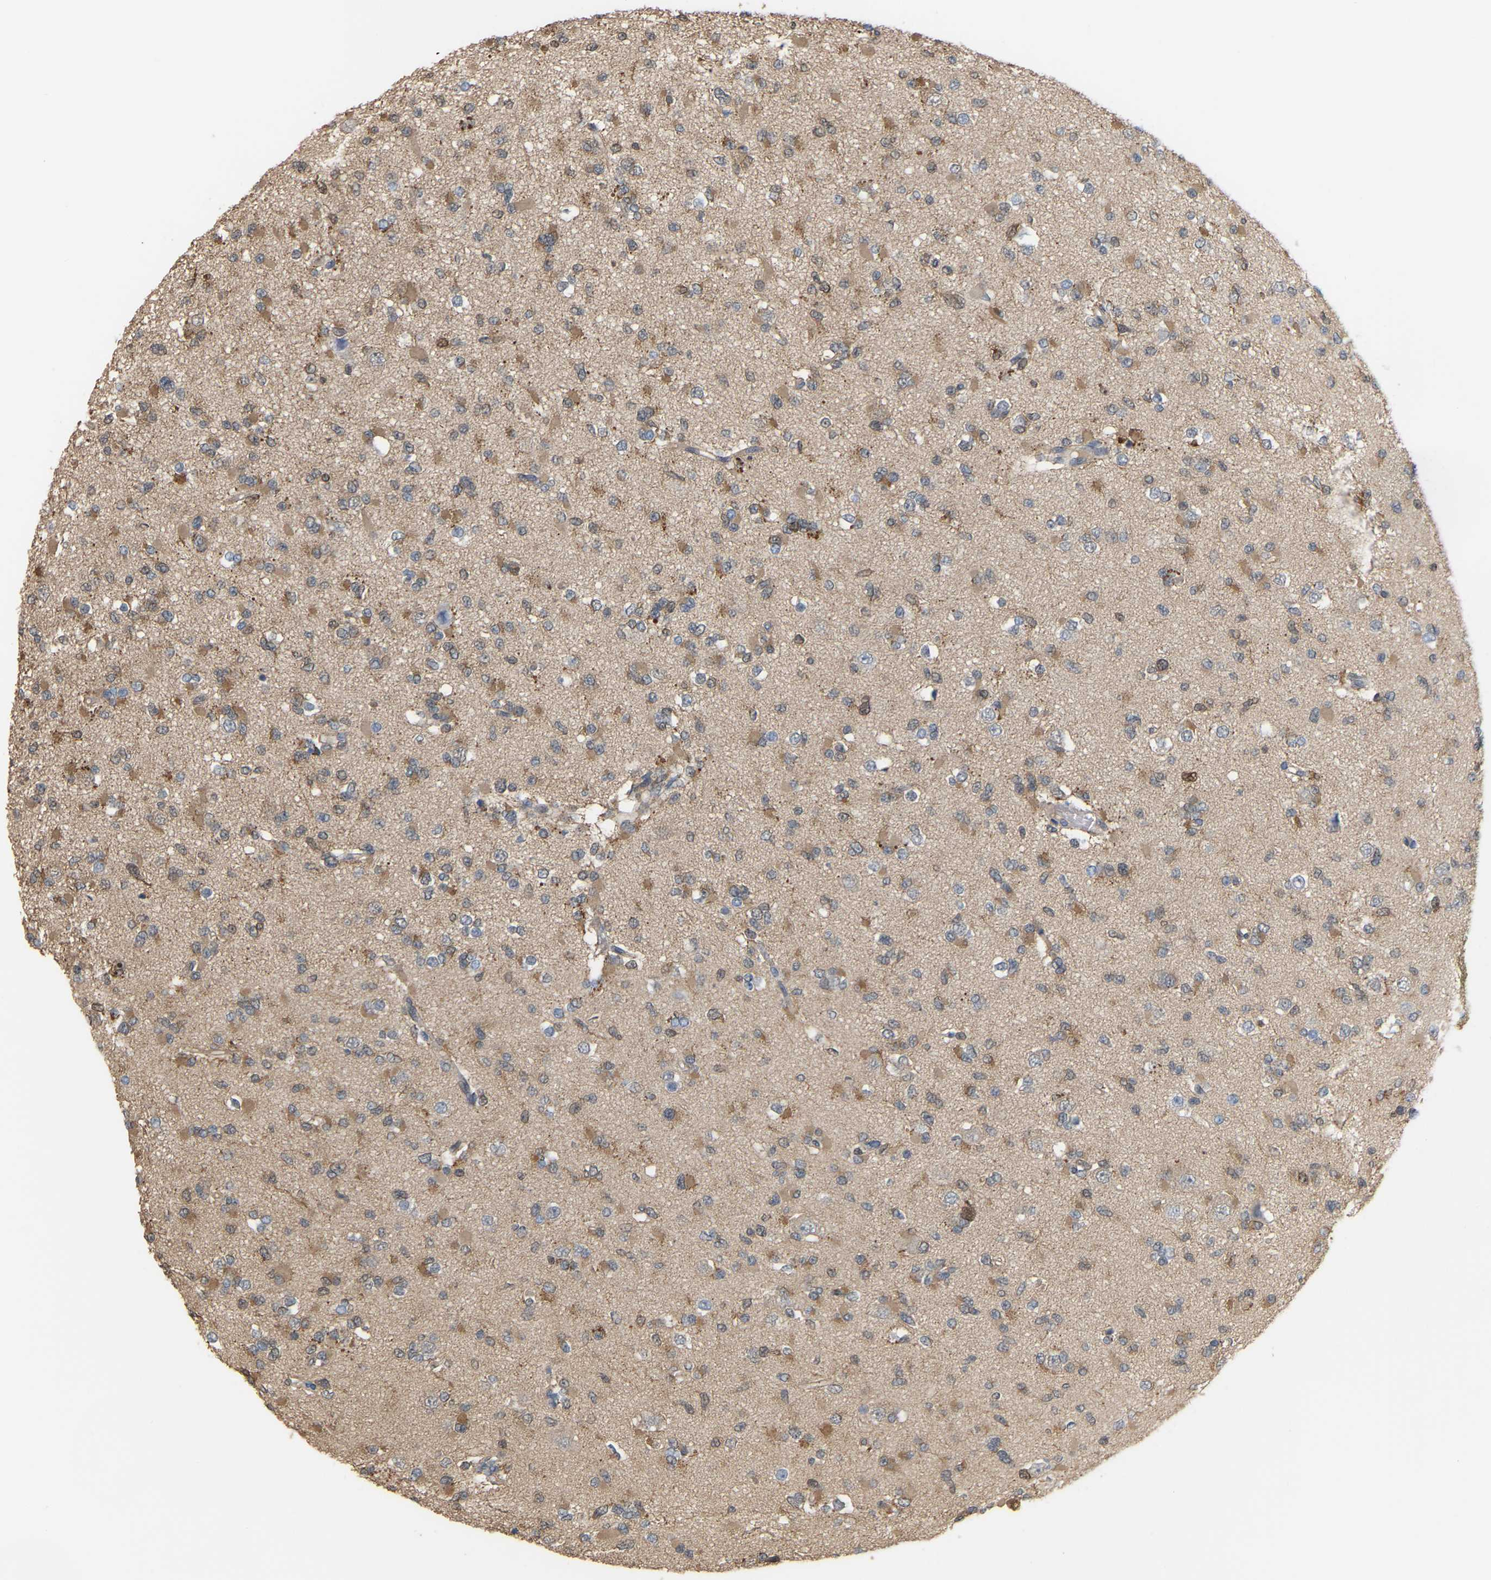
{"staining": {"intensity": "moderate", "quantity": ">75%", "location": "cytoplasmic/membranous"}, "tissue": "glioma", "cell_type": "Tumor cells", "image_type": "cancer", "snomed": [{"axis": "morphology", "description": "Glioma, malignant, Low grade"}, {"axis": "topography", "description": "Brain"}], "caption": "Malignant low-grade glioma stained with IHC reveals moderate cytoplasmic/membranous positivity in about >75% of tumor cells.", "gene": "MTPN", "patient": {"sex": "female", "age": 22}}